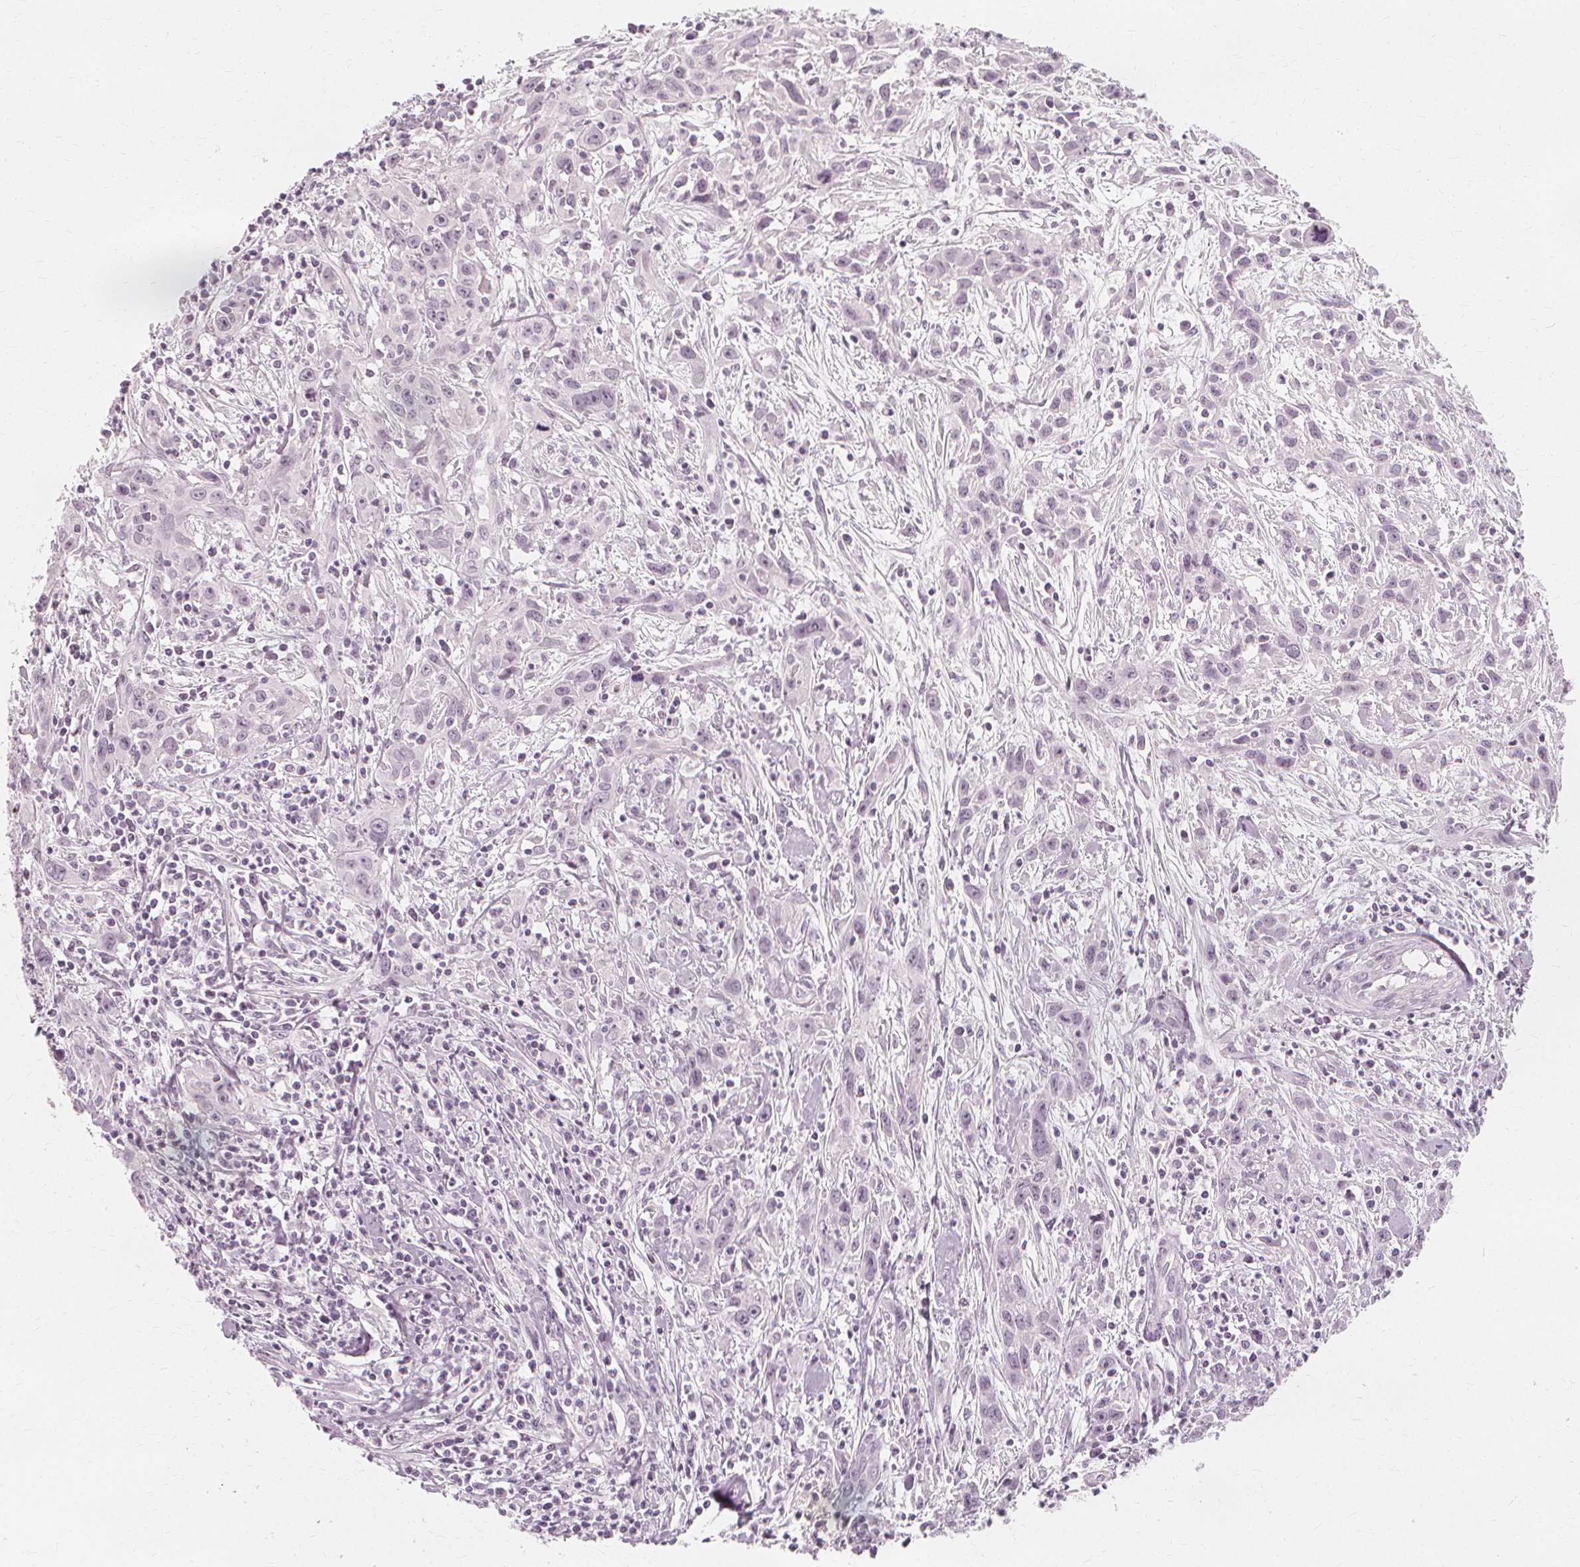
{"staining": {"intensity": "negative", "quantity": "none", "location": "none"}, "tissue": "cervical cancer", "cell_type": "Tumor cells", "image_type": "cancer", "snomed": [{"axis": "morphology", "description": "Squamous cell carcinoma, NOS"}, {"axis": "topography", "description": "Cervix"}], "caption": "Immunohistochemistry of cervical cancer (squamous cell carcinoma) exhibits no positivity in tumor cells. (Brightfield microscopy of DAB (3,3'-diaminobenzidine) immunohistochemistry at high magnification).", "gene": "NXPE1", "patient": {"sex": "female", "age": 38}}